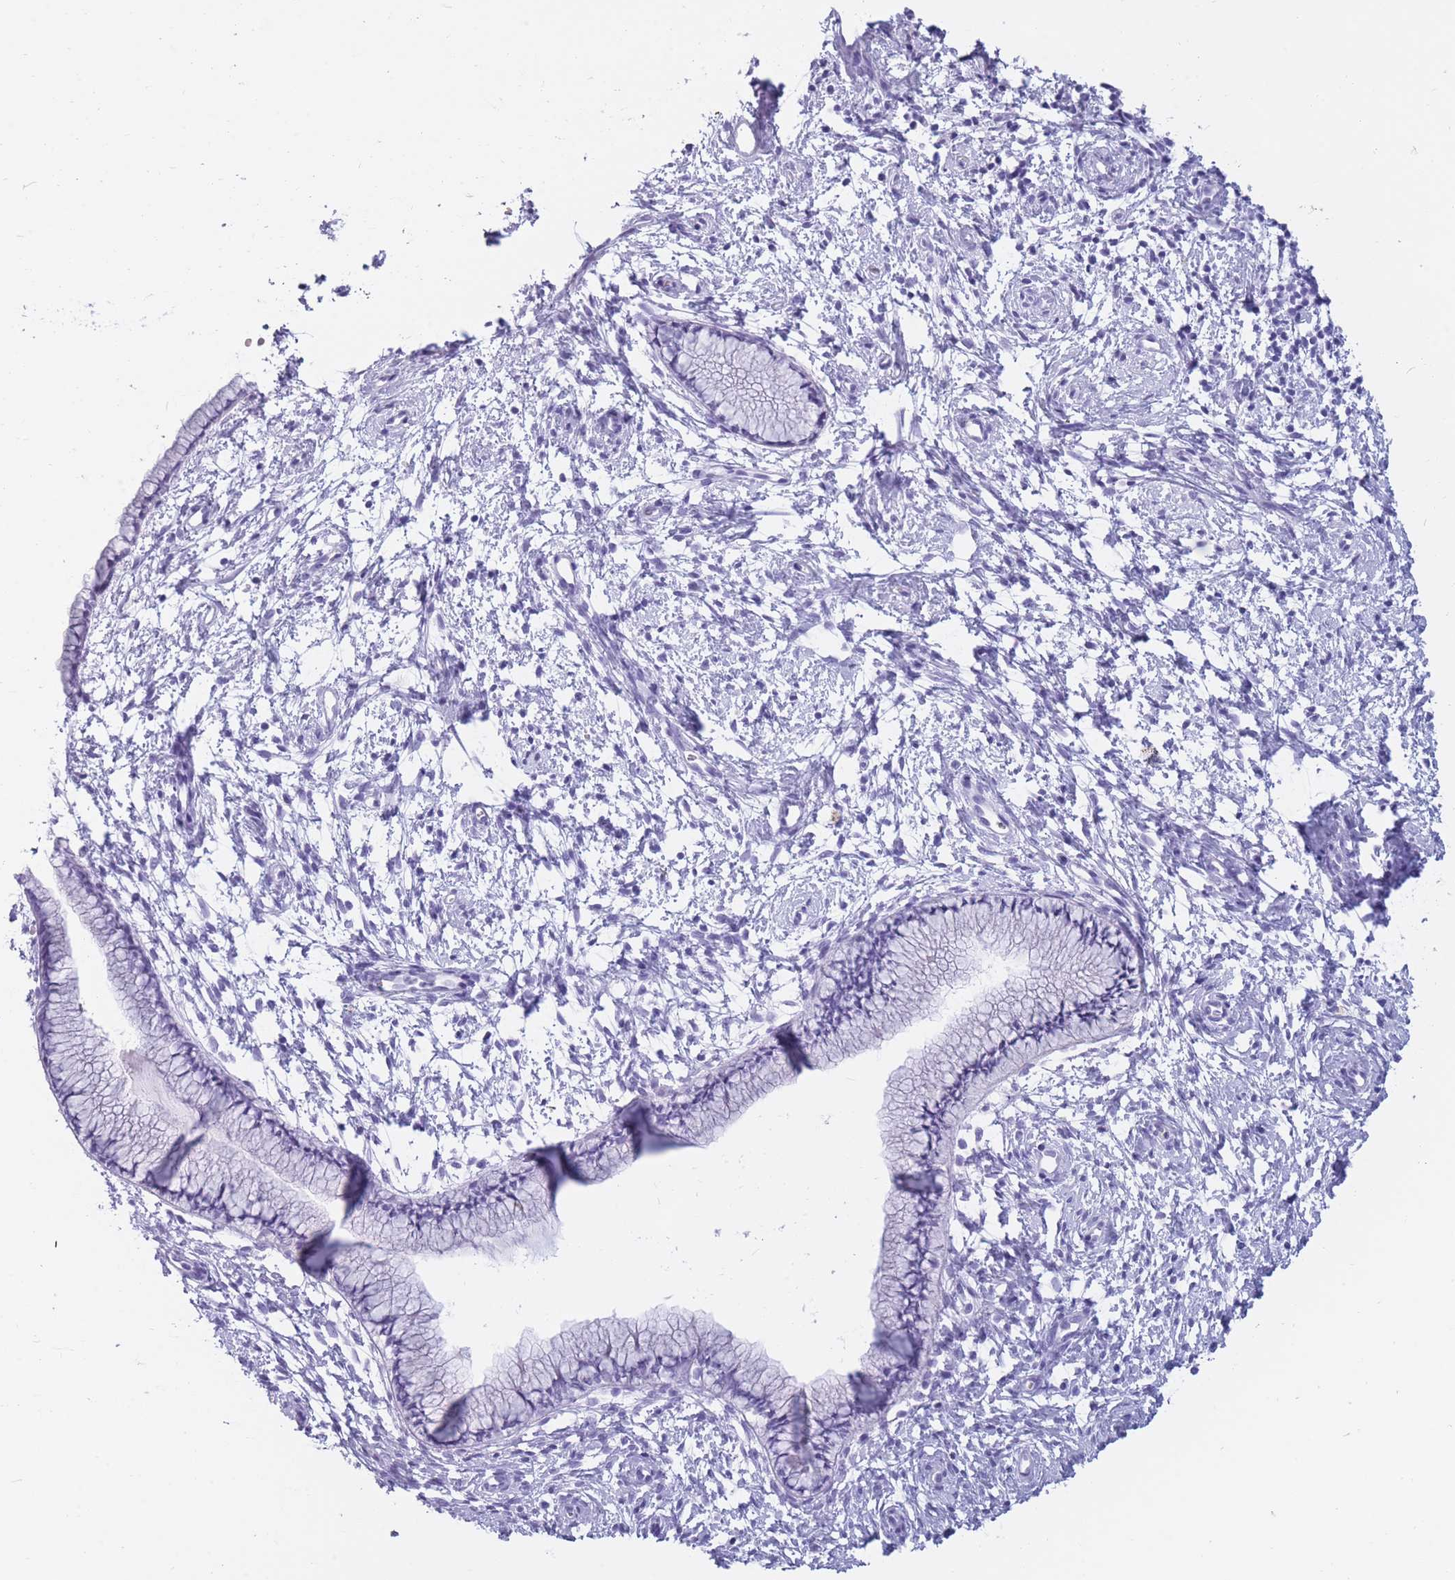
{"staining": {"intensity": "negative", "quantity": "none", "location": "none"}, "tissue": "cervix", "cell_type": "Glandular cells", "image_type": "normal", "snomed": [{"axis": "morphology", "description": "Normal tissue, NOS"}, {"axis": "topography", "description": "Cervix"}], "caption": "The immunohistochemistry photomicrograph has no significant expression in glandular cells of cervix. Brightfield microscopy of immunohistochemistry stained with DAB (3,3'-diaminobenzidine) (brown) and hematoxylin (blue), captured at high magnification.", "gene": "TNFSF11", "patient": {"sex": "female", "age": 57}}